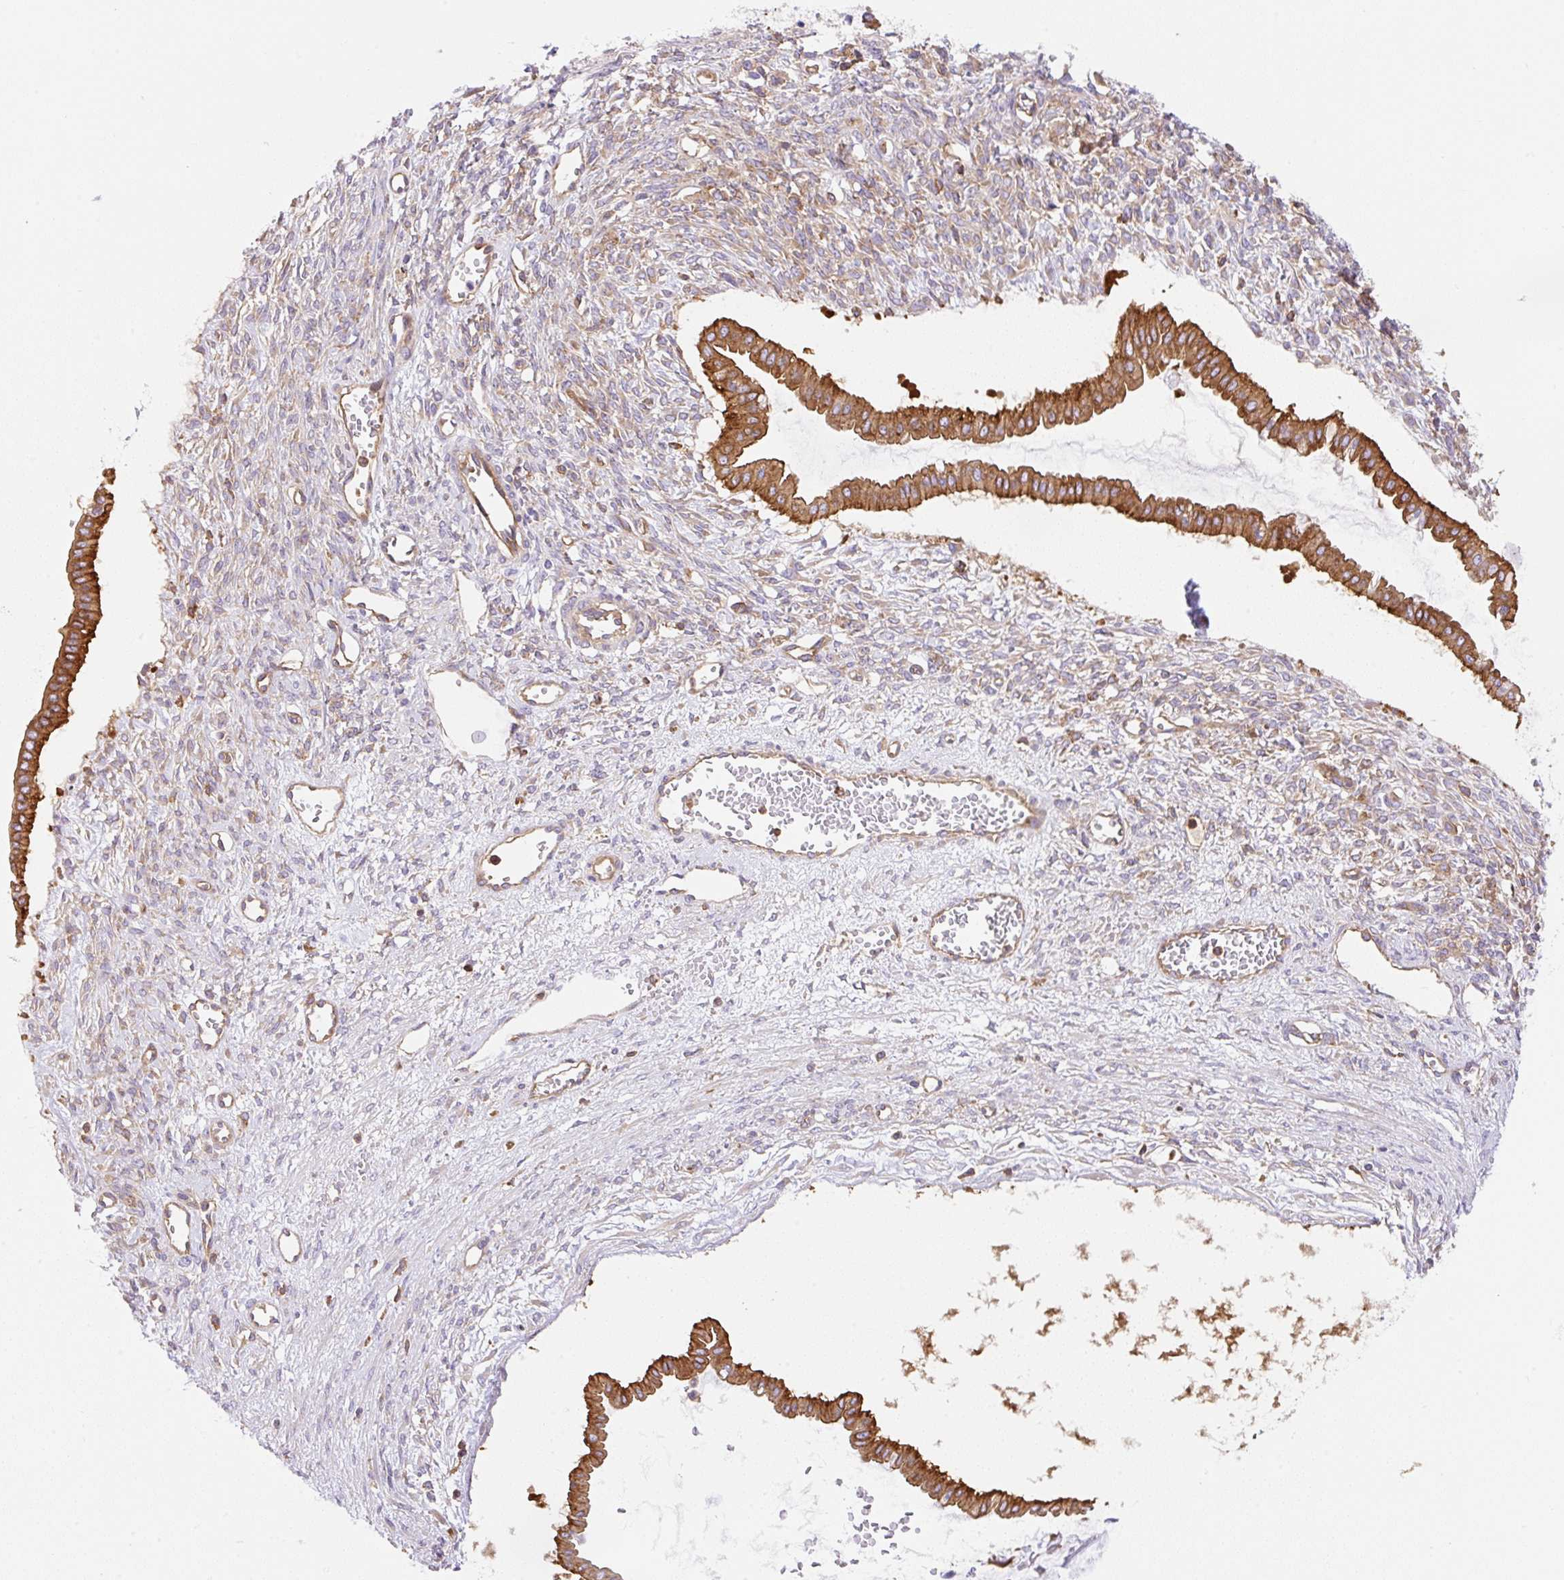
{"staining": {"intensity": "strong", "quantity": ">75%", "location": "cytoplasmic/membranous"}, "tissue": "ovarian cancer", "cell_type": "Tumor cells", "image_type": "cancer", "snomed": [{"axis": "morphology", "description": "Cystadenocarcinoma, mucinous, NOS"}, {"axis": "topography", "description": "Ovary"}], "caption": "Human ovarian cancer (mucinous cystadenocarcinoma) stained with a brown dye demonstrates strong cytoplasmic/membranous positive positivity in about >75% of tumor cells.", "gene": "DNM2", "patient": {"sex": "female", "age": 73}}